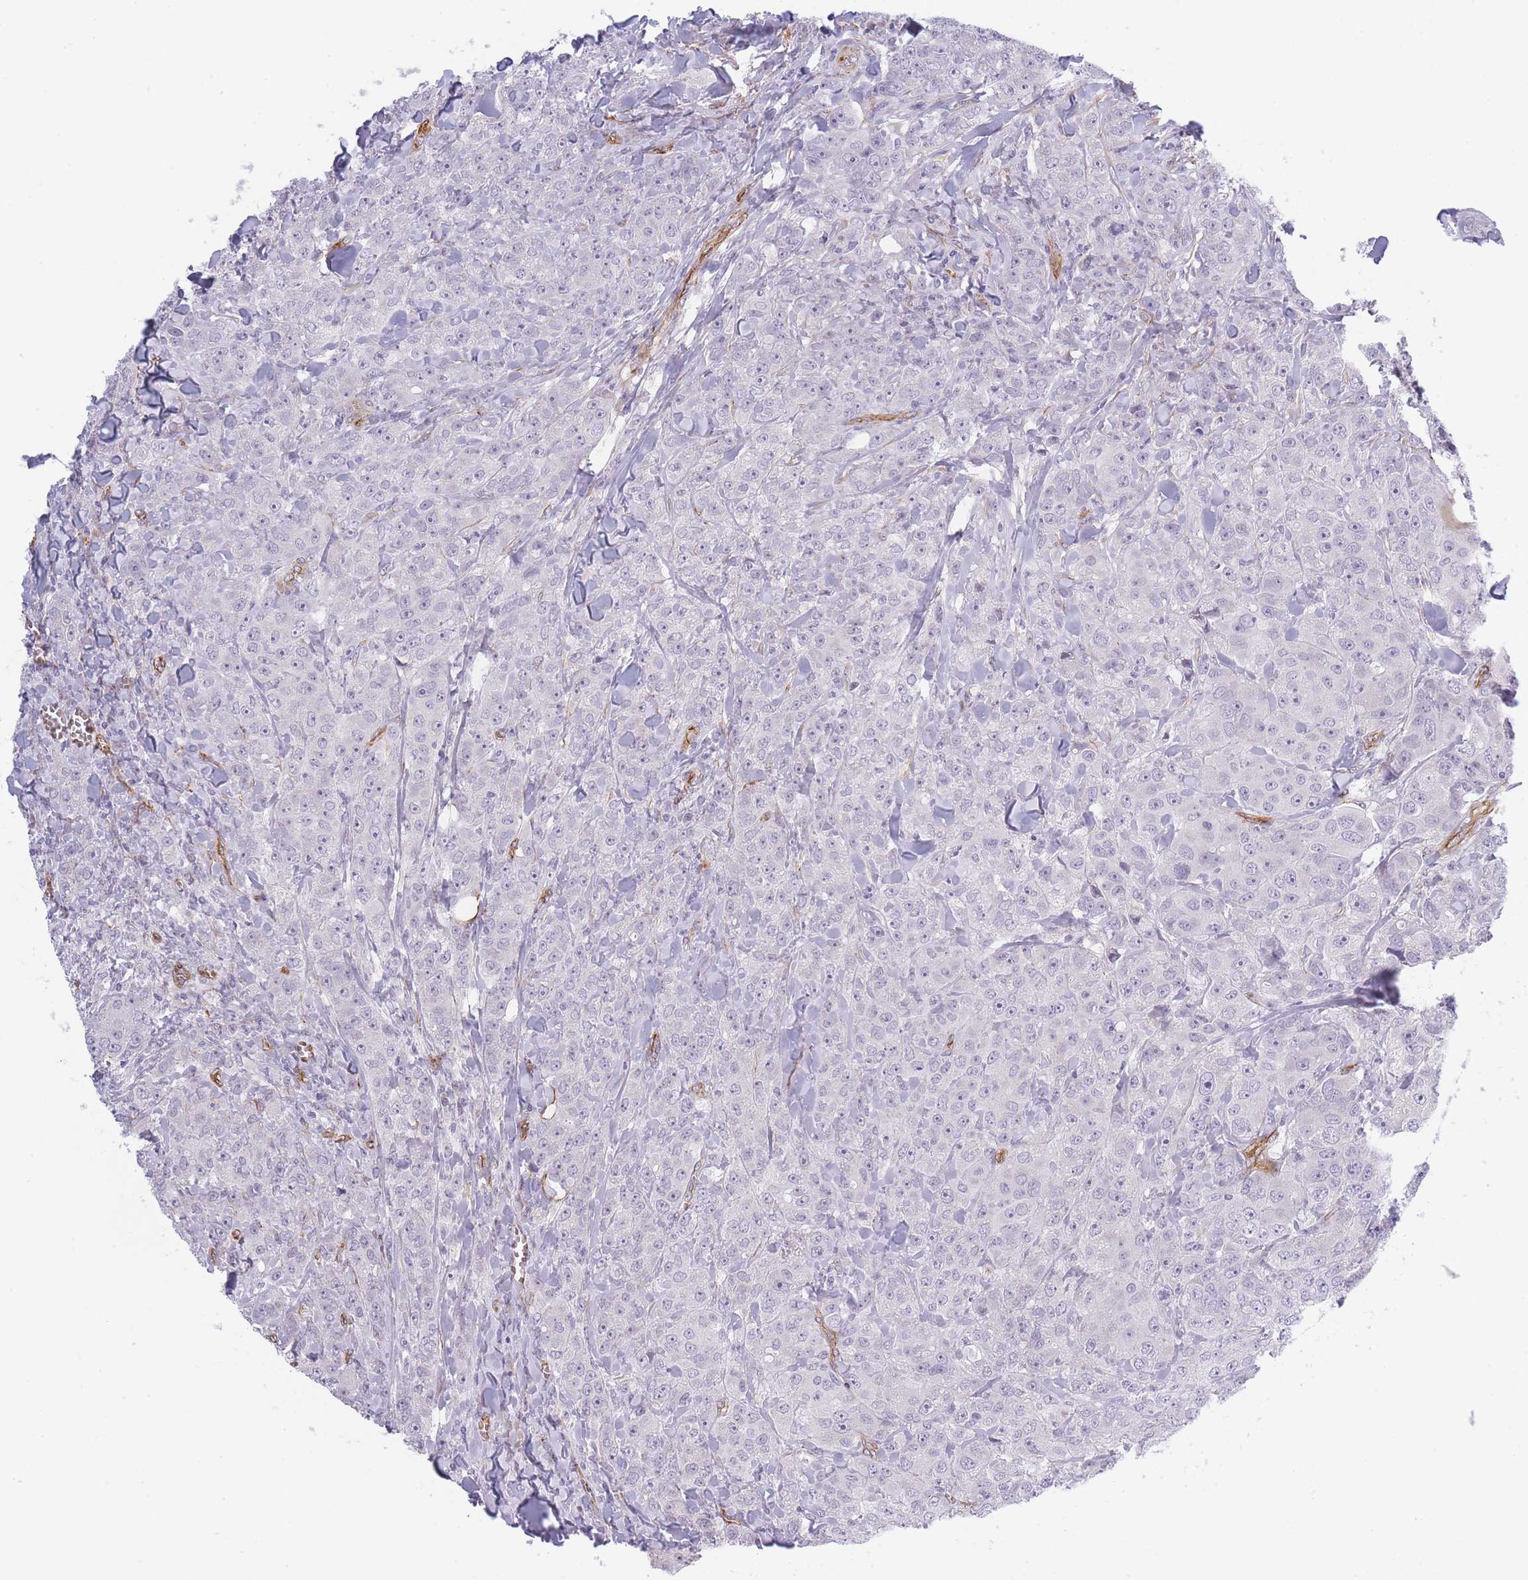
{"staining": {"intensity": "negative", "quantity": "none", "location": "none"}, "tissue": "breast cancer", "cell_type": "Tumor cells", "image_type": "cancer", "snomed": [{"axis": "morphology", "description": "Duct carcinoma"}, {"axis": "topography", "description": "Breast"}], "caption": "DAB (3,3'-diaminobenzidine) immunohistochemical staining of breast cancer (infiltrating ductal carcinoma) displays no significant positivity in tumor cells.", "gene": "OR6B3", "patient": {"sex": "female", "age": 43}}